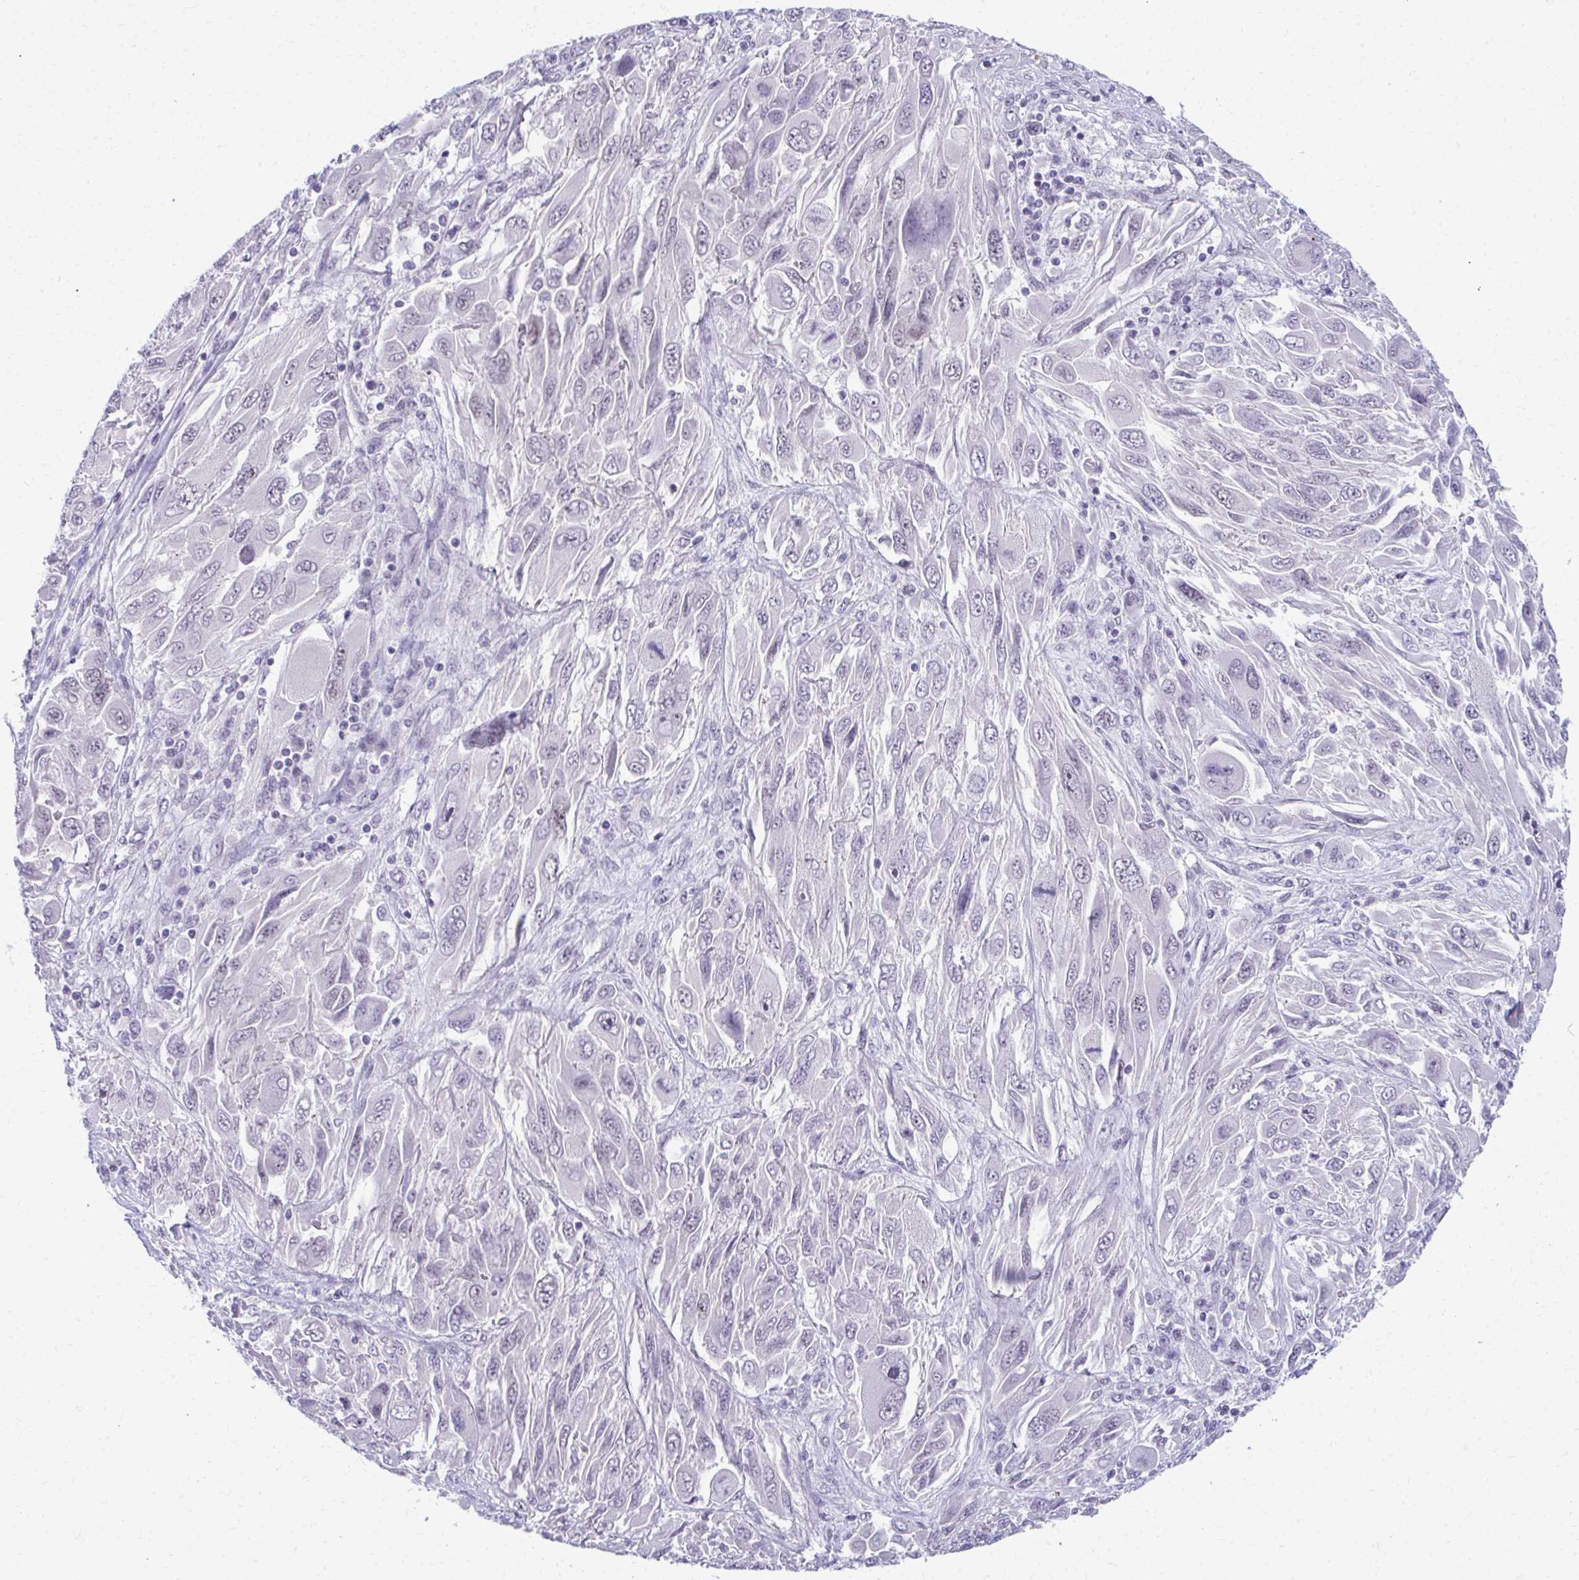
{"staining": {"intensity": "negative", "quantity": "none", "location": "none"}, "tissue": "melanoma", "cell_type": "Tumor cells", "image_type": "cancer", "snomed": [{"axis": "morphology", "description": "Malignant melanoma, NOS"}, {"axis": "topography", "description": "Skin"}], "caption": "An image of human malignant melanoma is negative for staining in tumor cells. (DAB (3,3'-diaminobenzidine) immunohistochemistry with hematoxylin counter stain).", "gene": "MAF1", "patient": {"sex": "female", "age": 91}}